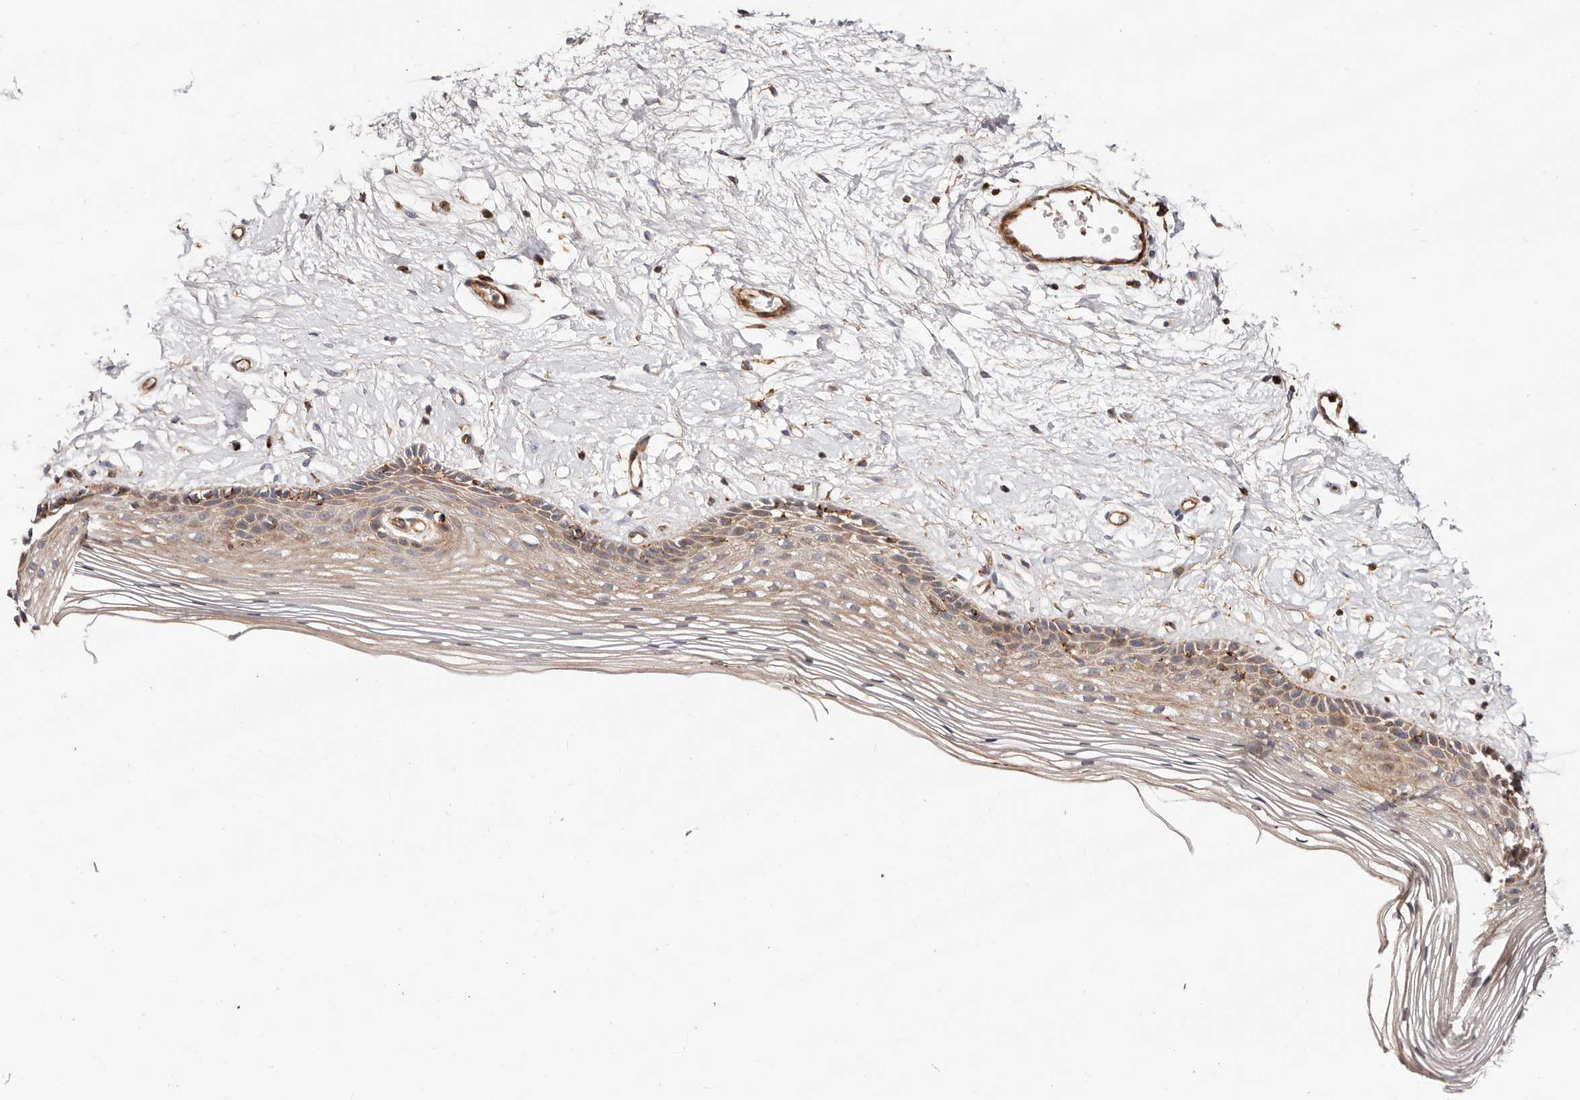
{"staining": {"intensity": "moderate", "quantity": "25%-75%", "location": "cytoplasmic/membranous"}, "tissue": "vagina", "cell_type": "Squamous epithelial cells", "image_type": "normal", "snomed": [{"axis": "morphology", "description": "Normal tissue, NOS"}, {"axis": "topography", "description": "Vagina"}], "caption": "Immunohistochemical staining of benign human vagina exhibits medium levels of moderate cytoplasmic/membranous expression in about 25%-75% of squamous epithelial cells. Immunohistochemistry (ihc) stains the protein of interest in brown and the nuclei are stained blue.", "gene": "PTPN22", "patient": {"sex": "female", "age": 46}}